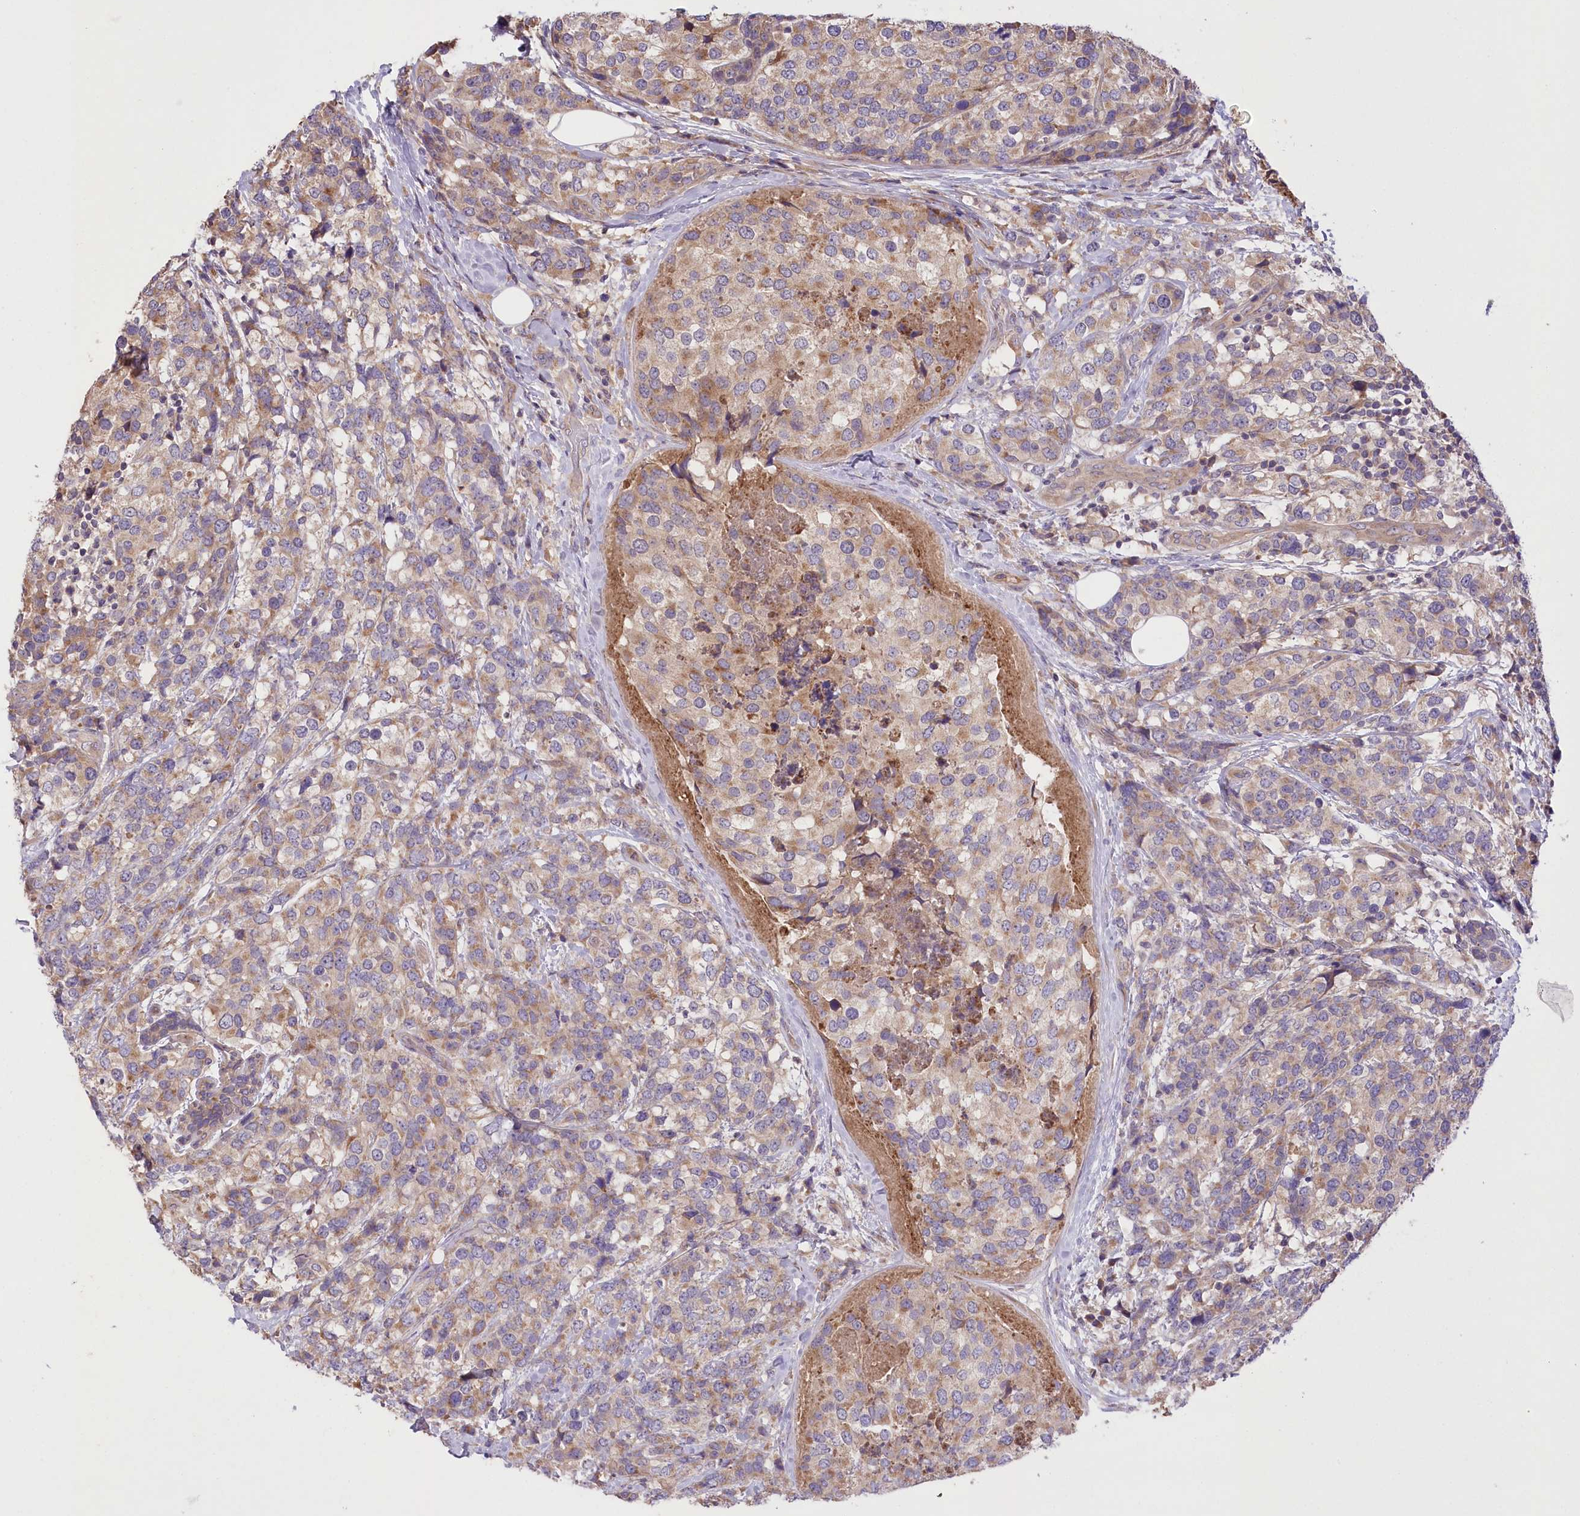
{"staining": {"intensity": "moderate", "quantity": "25%-75%", "location": "cytoplasmic/membranous"}, "tissue": "breast cancer", "cell_type": "Tumor cells", "image_type": "cancer", "snomed": [{"axis": "morphology", "description": "Lobular carcinoma"}, {"axis": "topography", "description": "Breast"}], "caption": "There is medium levels of moderate cytoplasmic/membranous staining in tumor cells of breast lobular carcinoma, as demonstrated by immunohistochemical staining (brown color).", "gene": "PBLD", "patient": {"sex": "female", "age": 59}}